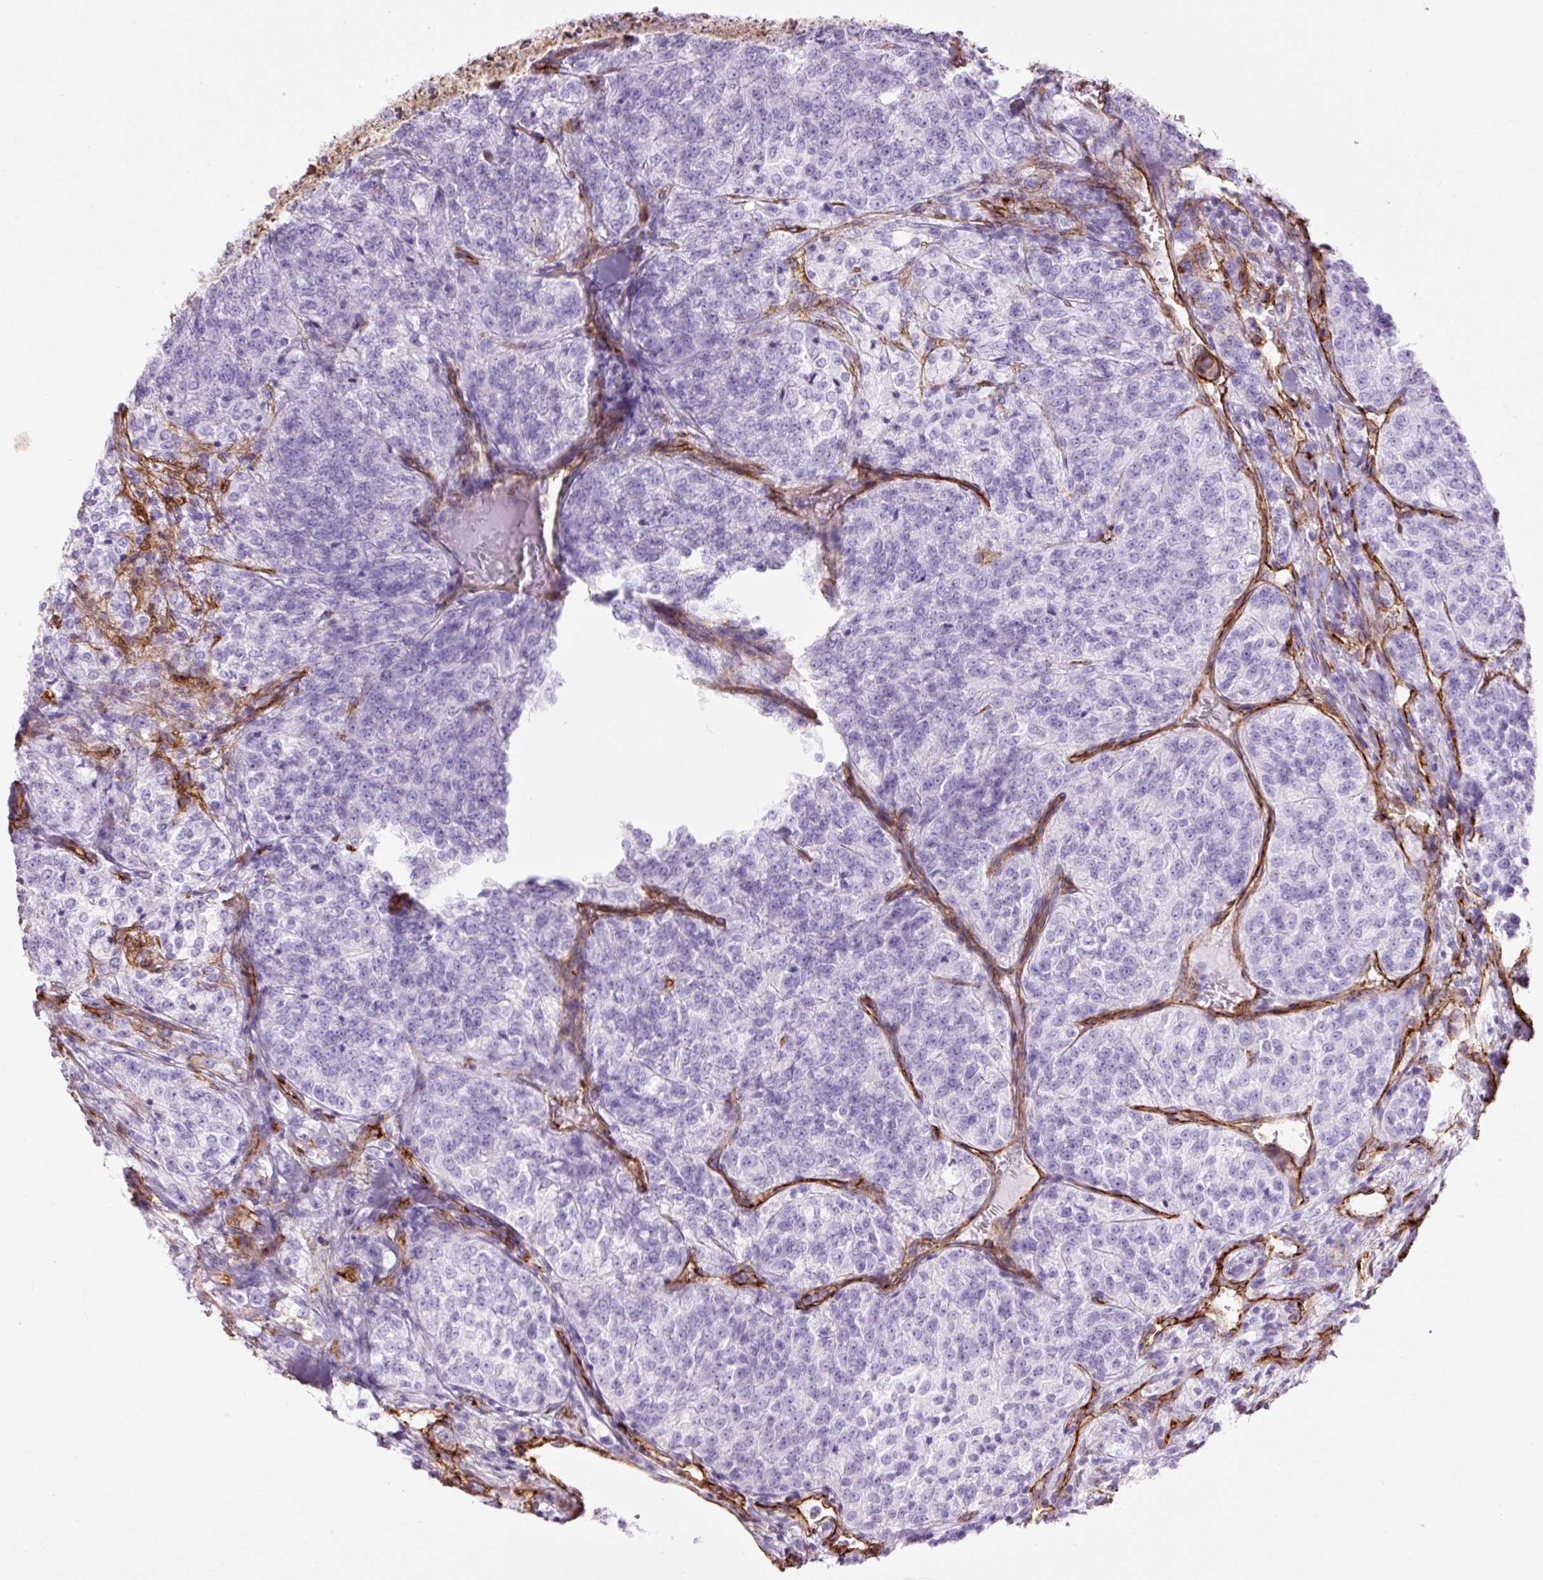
{"staining": {"intensity": "negative", "quantity": "none", "location": "none"}, "tissue": "renal cancer", "cell_type": "Tumor cells", "image_type": "cancer", "snomed": [{"axis": "morphology", "description": "Adenocarcinoma, NOS"}, {"axis": "topography", "description": "Kidney"}], "caption": "Renal adenocarcinoma was stained to show a protein in brown. There is no significant staining in tumor cells.", "gene": "CAV1", "patient": {"sex": "female", "age": 63}}